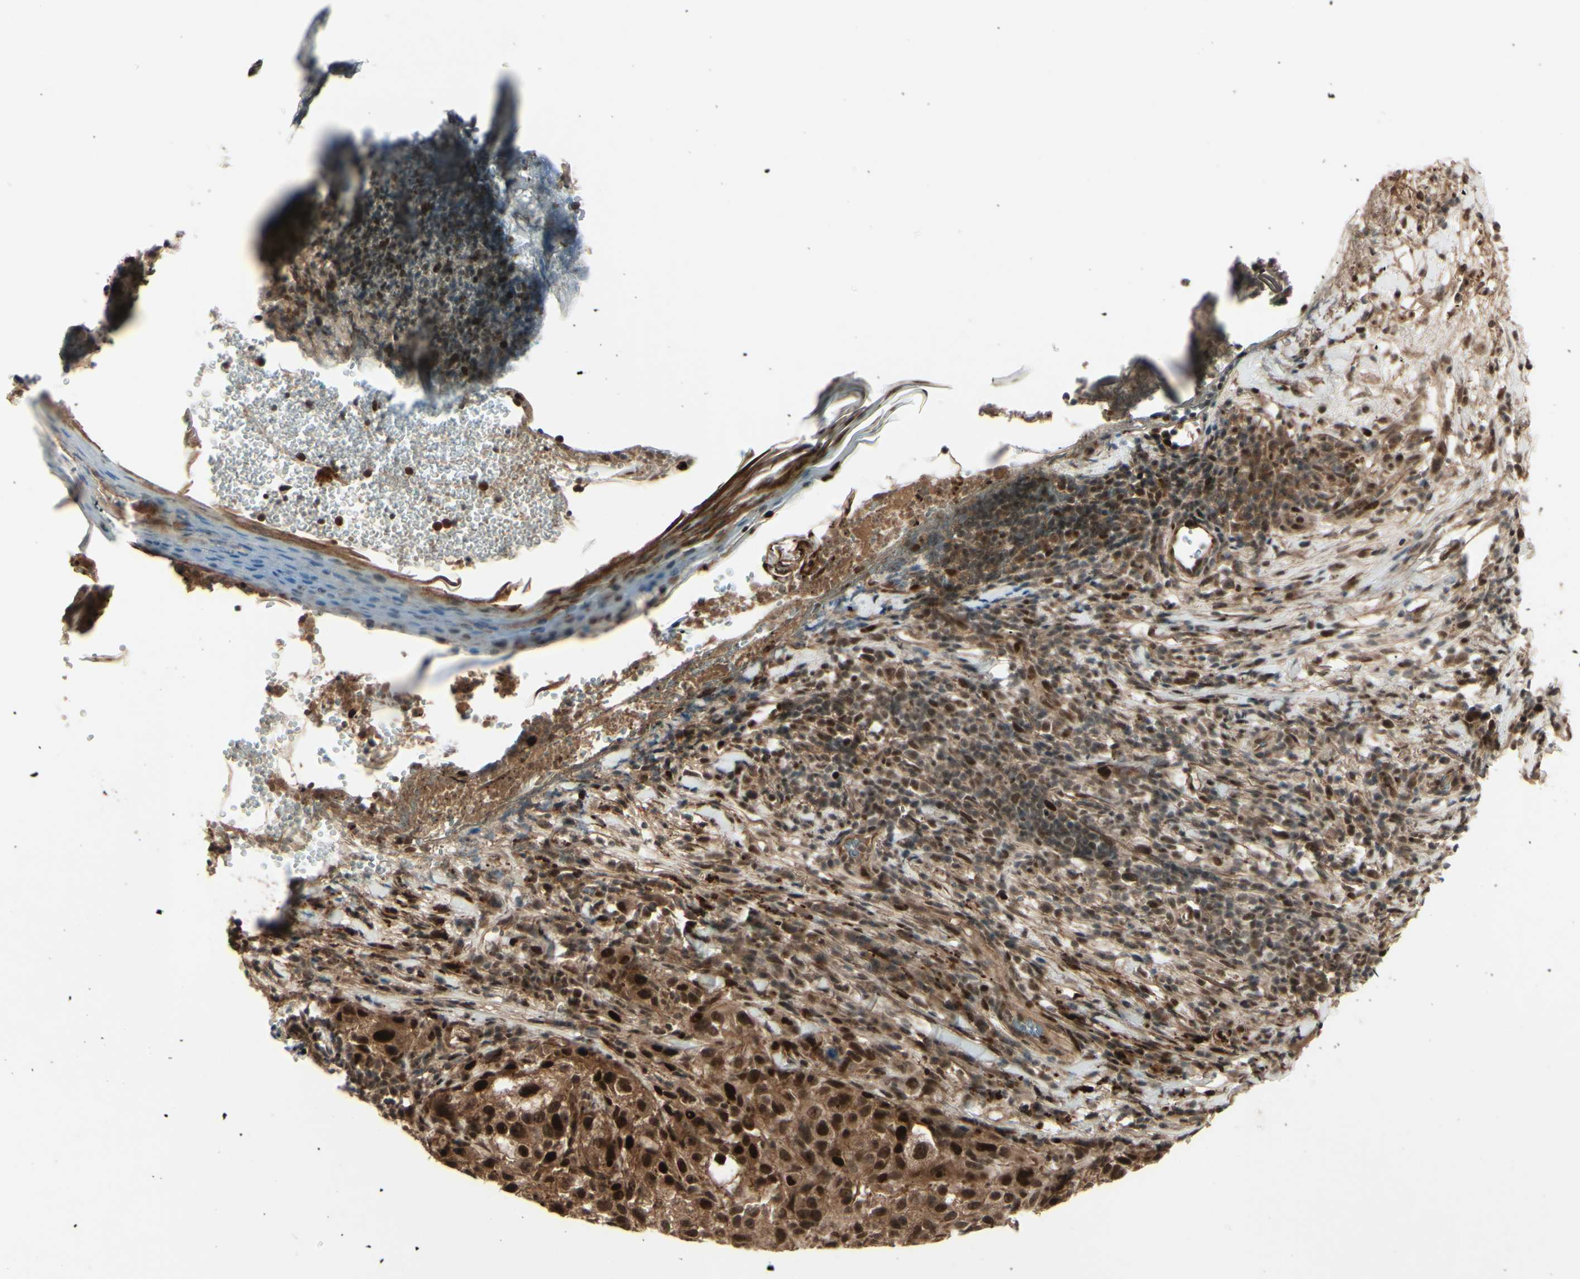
{"staining": {"intensity": "strong", "quantity": ">75%", "location": "cytoplasmic/membranous,nuclear"}, "tissue": "melanoma", "cell_type": "Tumor cells", "image_type": "cancer", "snomed": [{"axis": "morphology", "description": "Necrosis, NOS"}, {"axis": "morphology", "description": "Malignant melanoma, NOS"}, {"axis": "topography", "description": "Skin"}], "caption": "The immunohistochemical stain shows strong cytoplasmic/membranous and nuclear positivity in tumor cells of malignant melanoma tissue.", "gene": "MLF2", "patient": {"sex": "female", "age": 87}}